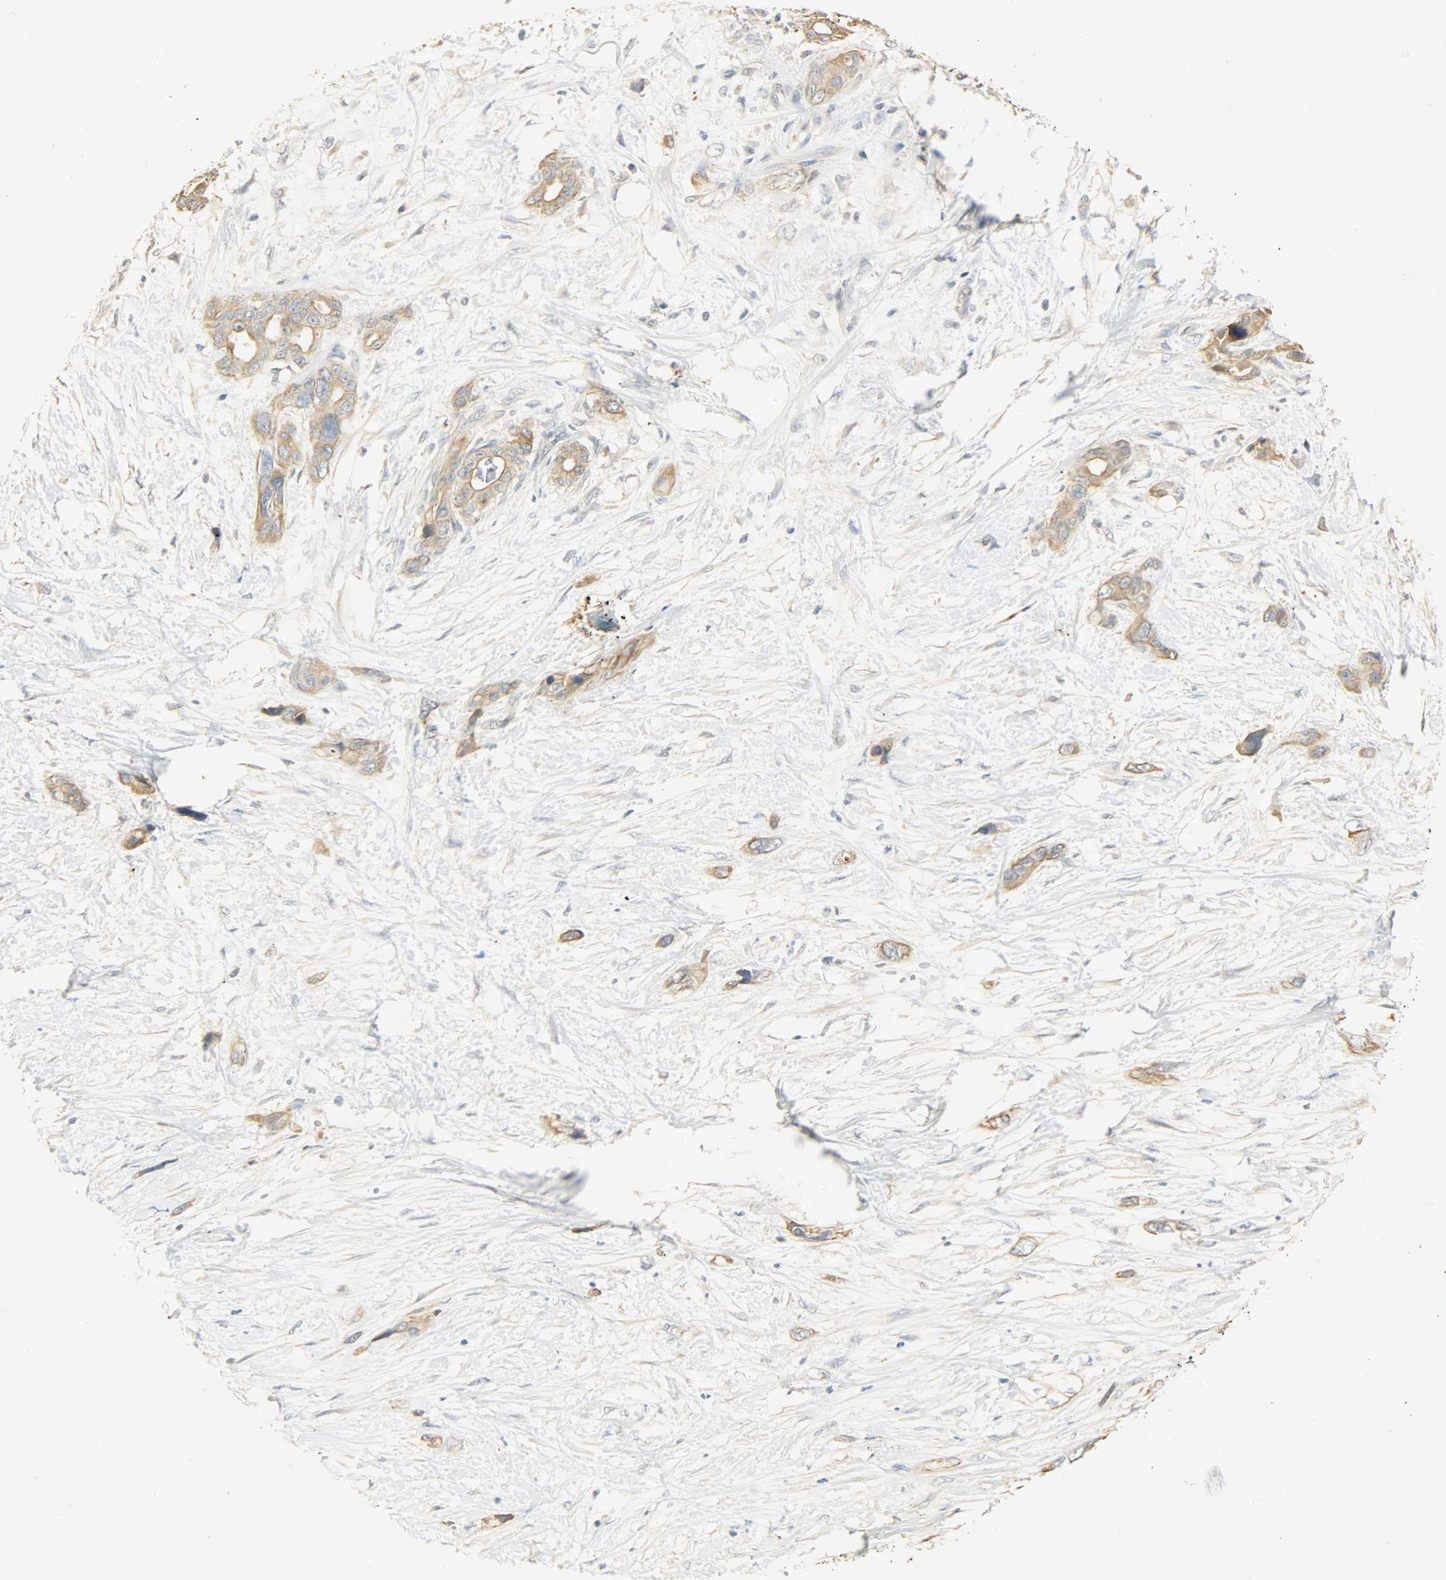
{"staining": {"intensity": "moderate", "quantity": ">75%", "location": "cytoplasmic/membranous"}, "tissue": "pancreatic cancer", "cell_type": "Tumor cells", "image_type": "cancer", "snomed": [{"axis": "morphology", "description": "Adenocarcinoma, NOS"}, {"axis": "topography", "description": "Pancreas"}], "caption": "Pancreatic adenocarcinoma stained with DAB (3,3'-diaminobenzidine) immunohistochemistry (IHC) exhibits medium levels of moderate cytoplasmic/membranous positivity in approximately >75% of tumor cells.", "gene": "USP13", "patient": {"sex": "male", "age": 46}}